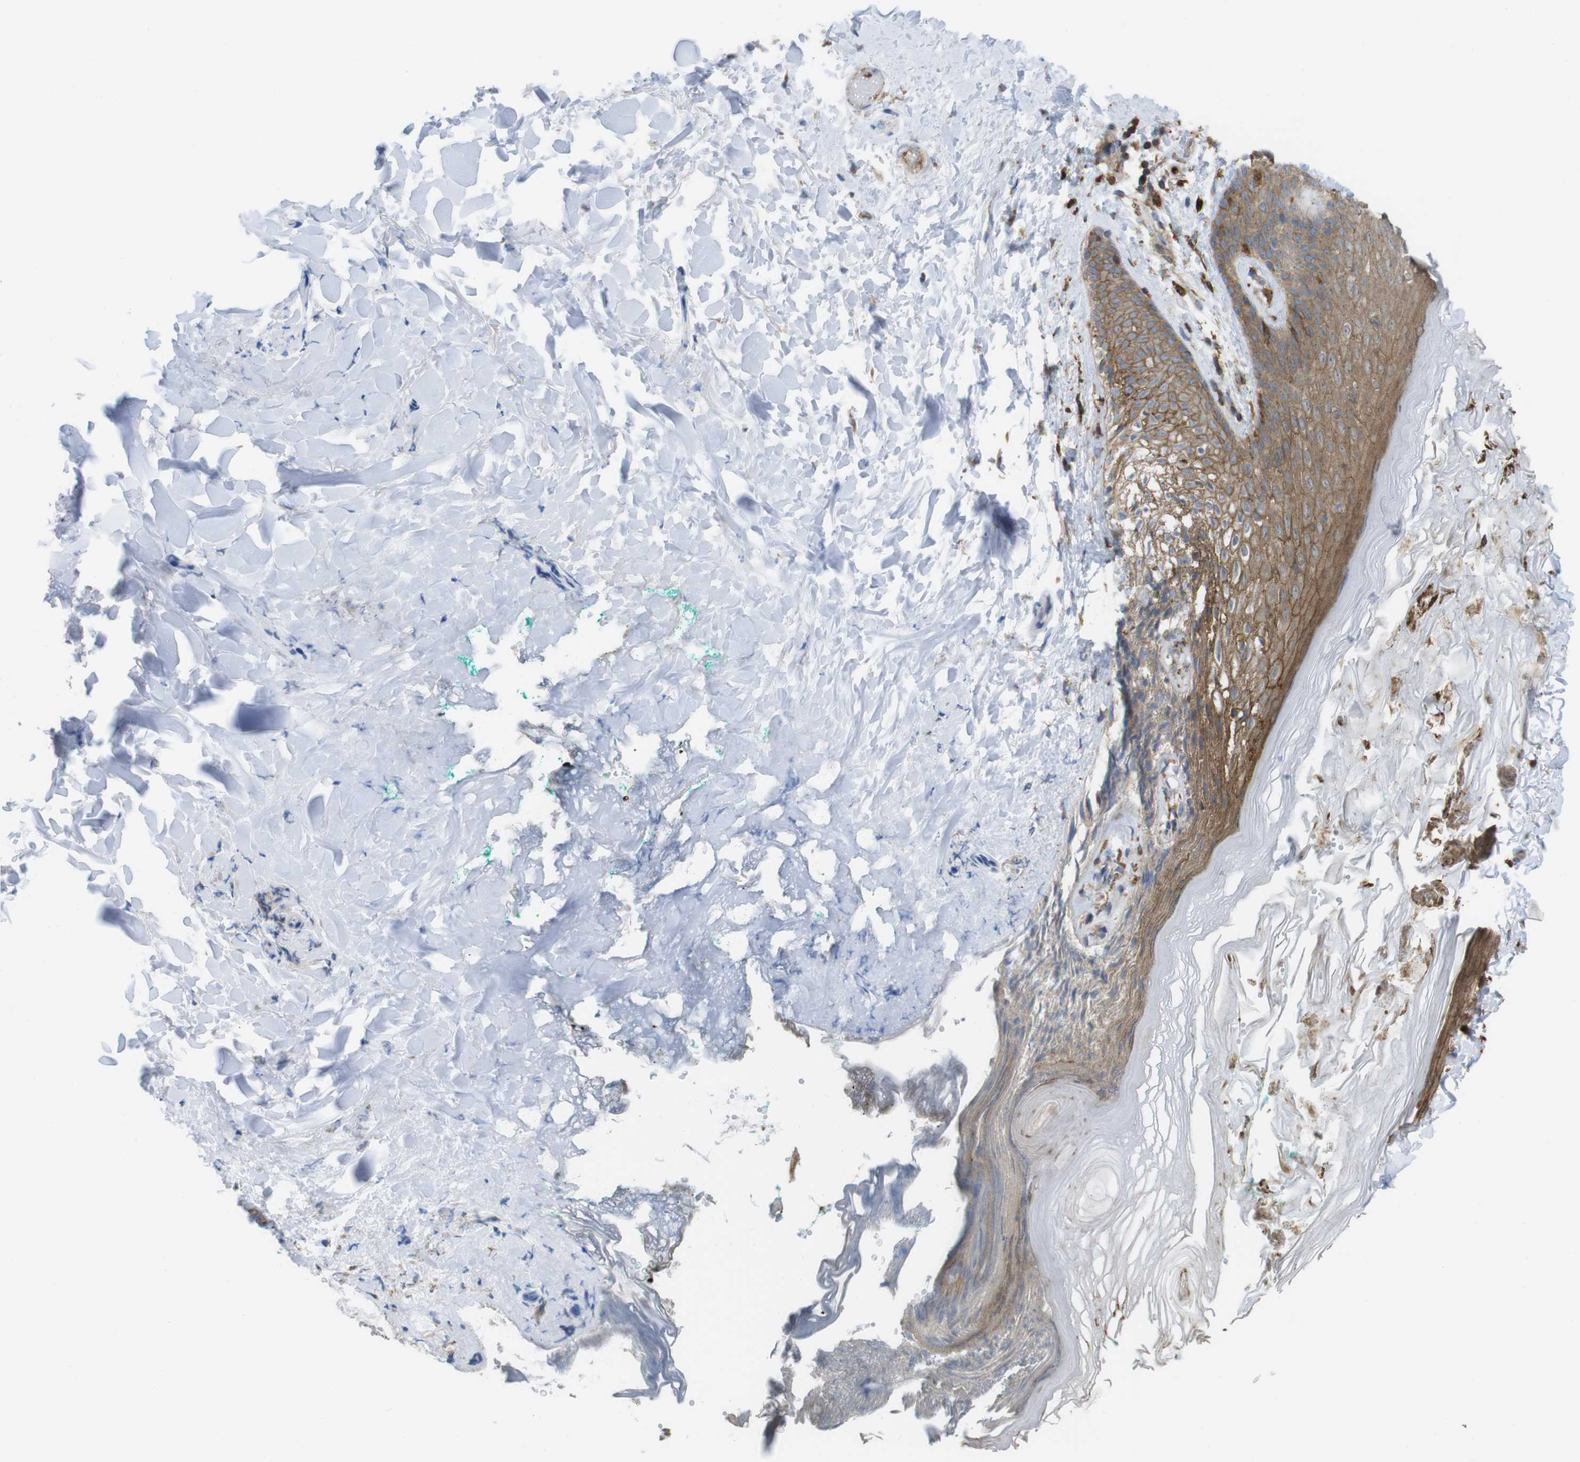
{"staining": {"intensity": "weak", "quantity": ">75%", "location": "cytoplasmic/membranous"}, "tissue": "skin", "cell_type": "Epidermal cells", "image_type": "normal", "snomed": [{"axis": "morphology", "description": "Normal tissue, NOS"}, {"axis": "topography", "description": "Anal"}], "caption": "This micrograph reveals immunohistochemistry staining of normal skin, with low weak cytoplasmic/membranous positivity in approximately >75% of epidermal cells.", "gene": "PRKCD", "patient": {"sex": "male", "age": 74}}